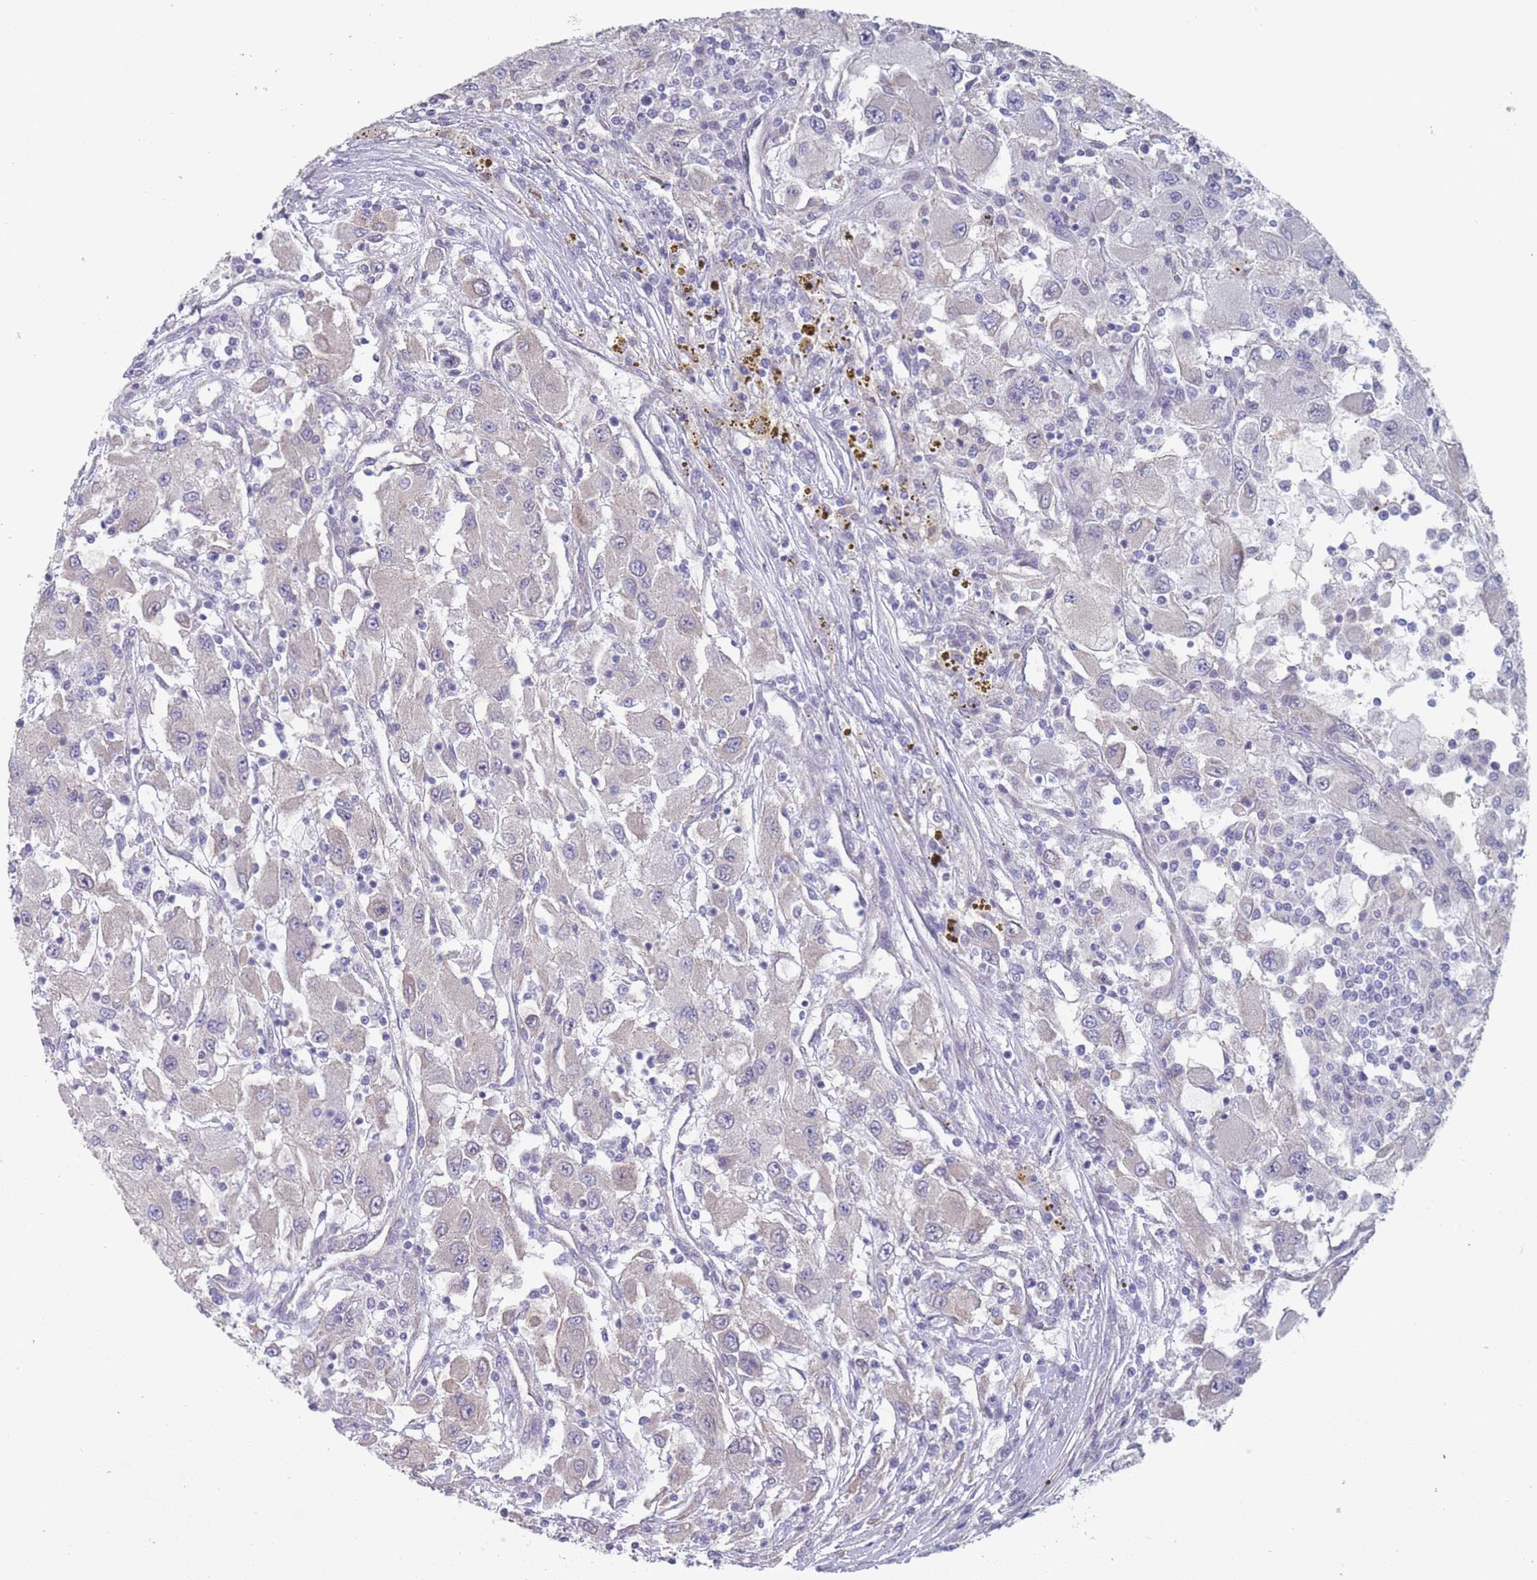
{"staining": {"intensity": "negative", "quantity": "none", "location": "none"}, "tissue": "renal cancer", "cell_type": "Tumor cells", "image_type": "cancer", "snomed": [{"axis": "morphology", "description": "Adenocarcinoma, NOS"}, {"axis": "topography", "description": "Kidney"}], "caption": "Tumor cells show no significant protein staining in adenocarcinoma (renal). (DAB (3,3'-diaminobenzidine) immunohistochemistry (IHC) visualized using brightfield microscopy, high magnification).", "gene": "SLC1A6", "patient": {"sex": "female", "age": 67}}